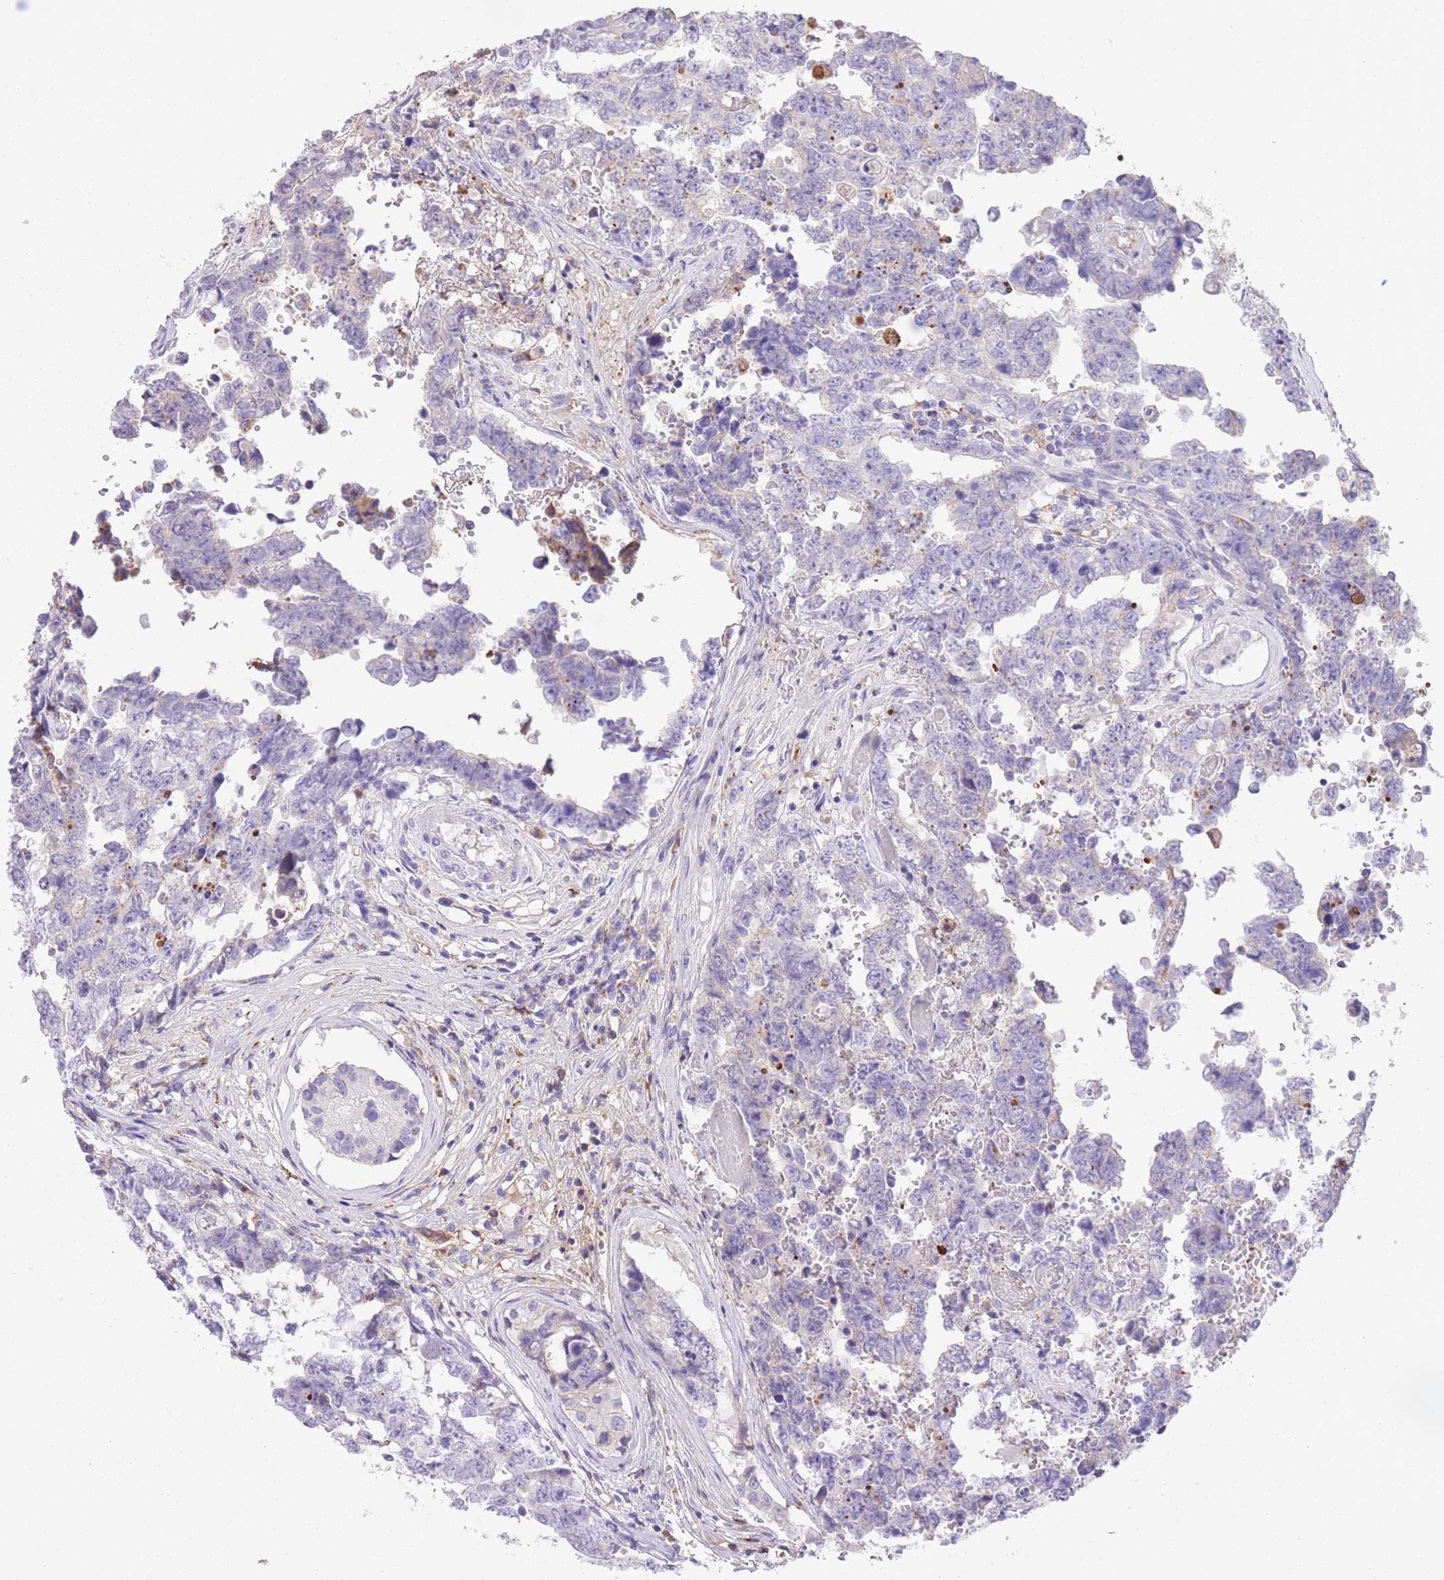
{"staining": {"intensity": "negative", "quantity": "none", "location": "none"}, "tissue": "testis cancer", "cell_type": "Tumor cells", "image_type": "cancer", "snomed": [{"axis": "morphology", "description": "Normal tissue, NOS"}, {"axis": "morphology", "description": "Carcinoma, Embryonal, NOS"}, {"axis": "topography", "description": "Testis"}, {"axis": "topography", "description": "Epididymis"}], "caption": "This histopathology image is of testis cancer stained with immunohistochemistry (IHC) to label a protein in brown with the nuclei are counter-stained blue. There is no positivity in tumor cells. (Brightfield microscopy of DAB (3,3'-diaminobenzidine) IHC at high magnification).", "gene": "GNAT1", "patient": {"sex": "male", "age": 25}}